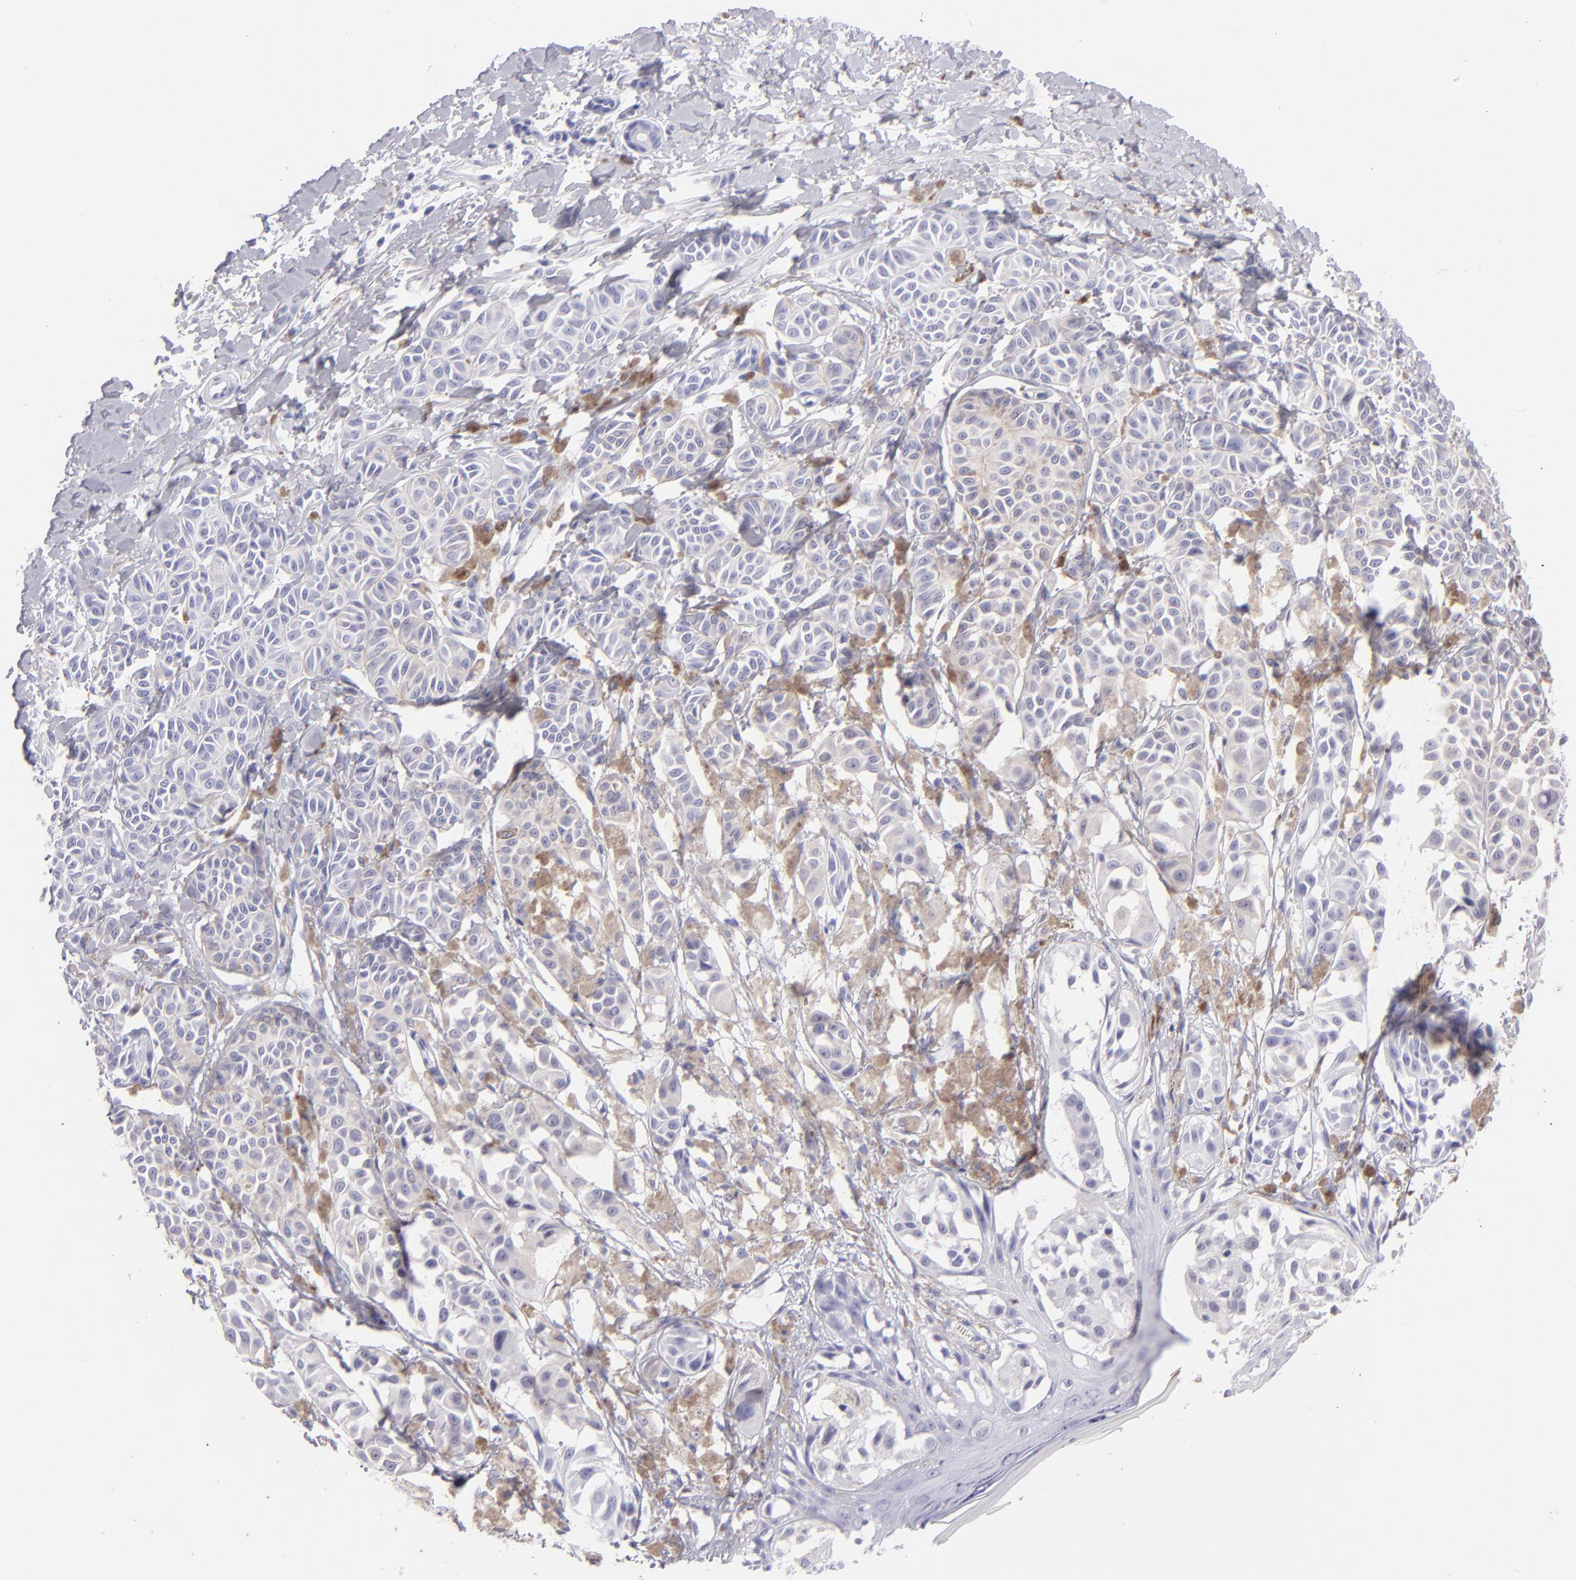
{"staining": {"intensity": "negative", "quantity": "none", "location": "none"}, "tissue": "melanoma", "cell_type": "Tumor cells", "image_type": "cancer", "snomed": [{"axis": "morphology", "description": "Malignant melanoma, NOS"}, {"axis": "topography", "description": "Skin"}], "caption": "There is no significant expression in tumor cells of malignant melanoma.", "gene": "PVALB", "patient": {"sex": "male", "age": 76}}